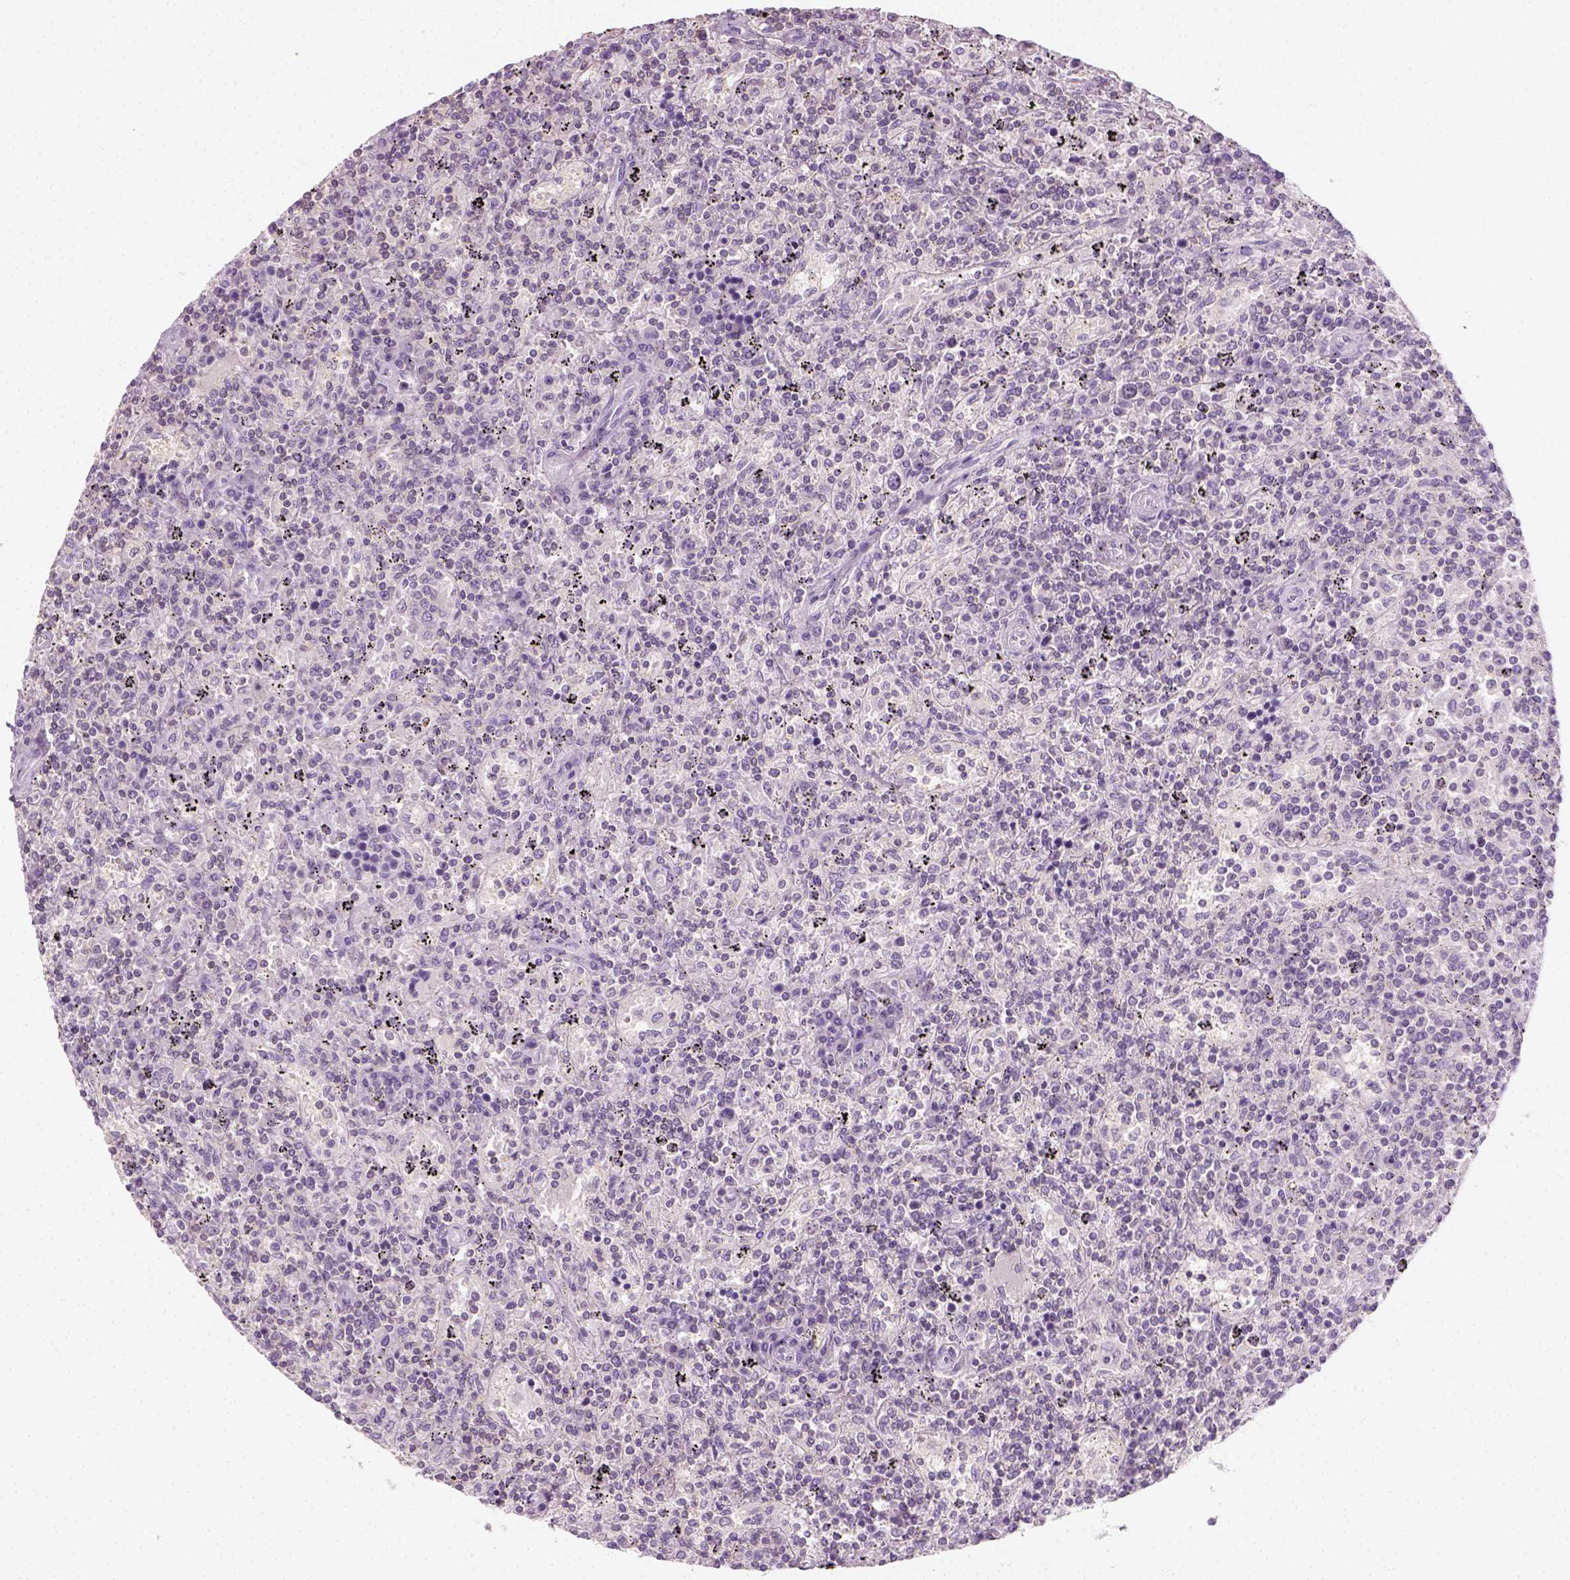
{"staining": {"intensity": "negative", "quantity": "none", "location": "none"}, "tissue": "lymphoma", "cell_type": "Tumor cells", "image_type": "cancer", "snomed": [{"axis": "morphology", "description": "Malignant lymphoma, non-Hodgkin's type, Low grade"}, {"axis": "topography", "description": "Spleen"}], "caption": "Immunohistochemistry (IHC) histopathology image of neoplastic tissue: low-grade malignant lymphoma, non-Hodgkin's type stained with DAB (3,3'-diaminobenzidine) shows no significant protein staining in tumor cells.", "gene": "EPHB1", "patient": {"sex": "male", "age": 62}}